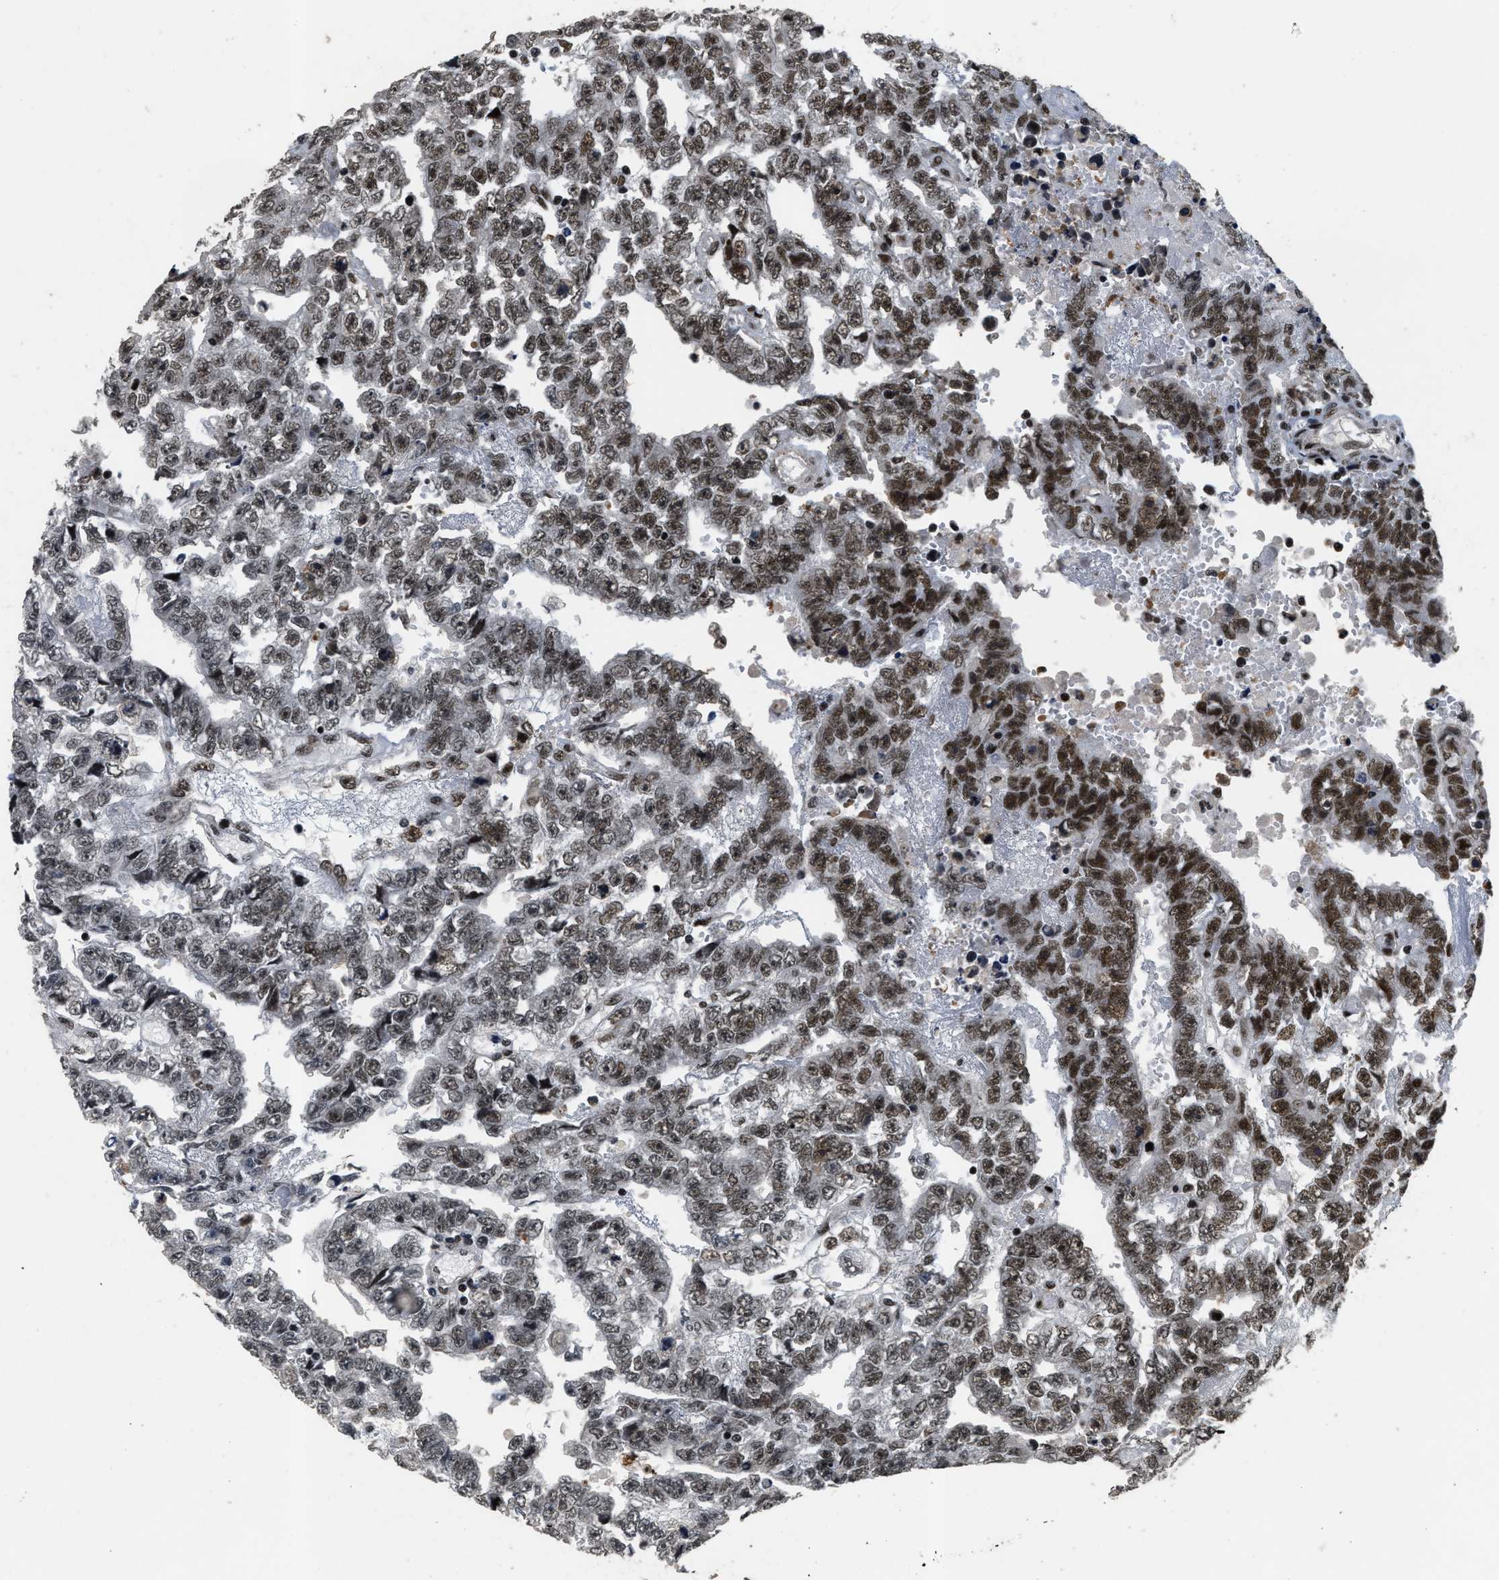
{"staining": {"intensity": "strong", "quantity": ">75%", "location": "nuclear"}, "tissue": "testis cancer", "cell_type": "Tumor cells", "image_type": "cancer", "snomed": [{"axis": "morphology", "description": "Carcinoma, Embryonal, NOS"}, {"axis": "topography", "description": "Testis"}], "caption": "A brown stain labels strong nuclear positivity of a protein in human testis cancer tumor cells. Immunohistochemistry stains the protein of interest in brown and the nuclei are stained blue.", "gene": "SMARCB1", "patient": {"sex": "male", "age": 25}}